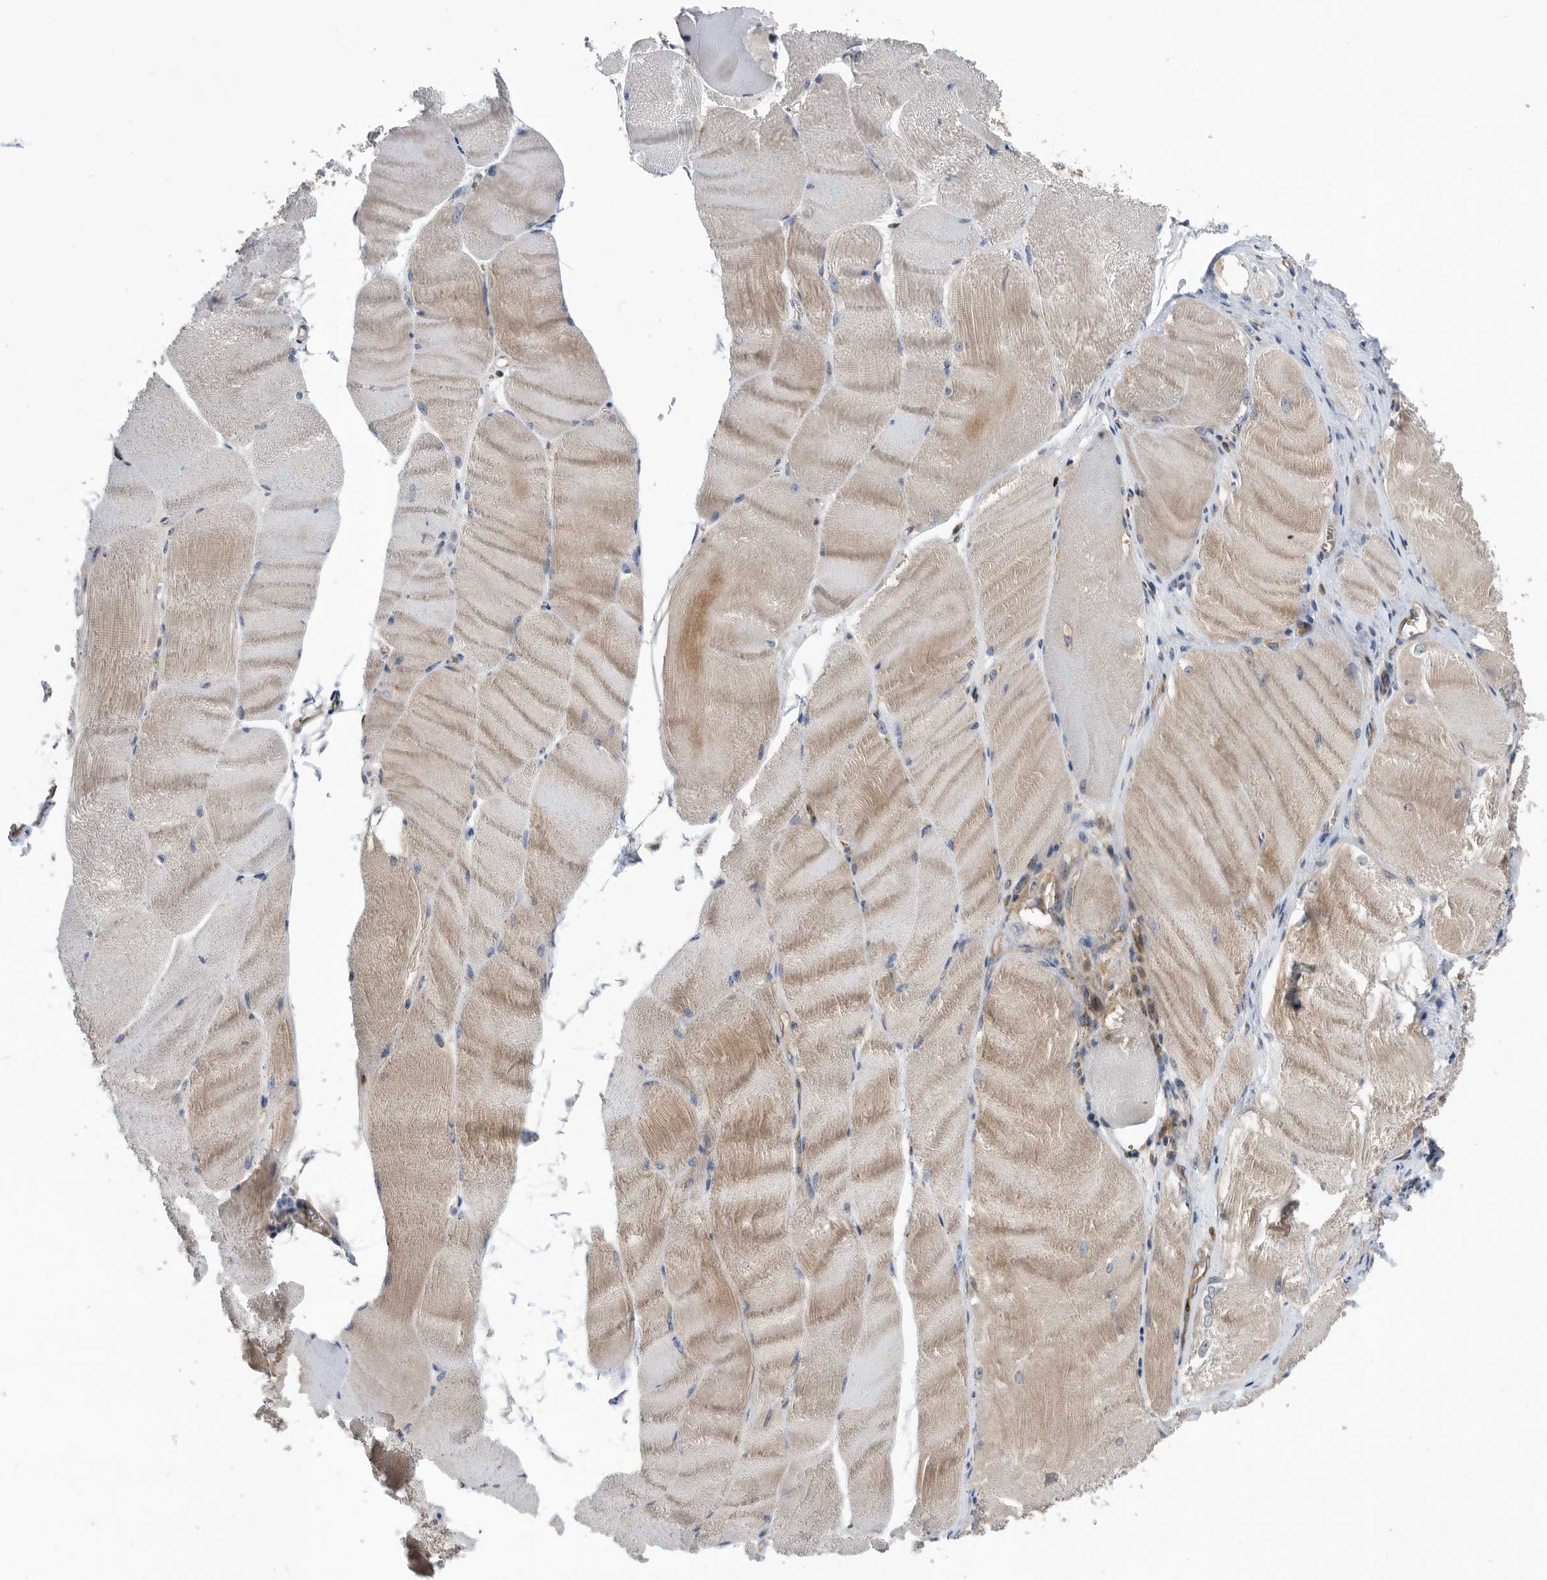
{"staining": {"intensity": "weak", "quantity": "25%-75%", "location": "cytoplasmic/membranous"}, "tissue": "skeletal muscle", "cell_type": "Myocytes", "image_type": "normal", "snomed": [{"axis": "morphology", "description": "Normal tissue, NOS"}, {"axis": "morphology", "description": "Basal cell carcinoma"}, {"axis": "topography", "description": "Skeletal muscle"}], "caption": "A high-resolution image shows immunohistochemistry (IHC) staining of unremarkable skeletal muscle, which exhibits weak cytoplasmic/membranous staining in approximately 25%-75% of myocytes.", "gene": "ATAD2", "patient": {"sex": "female", "age": 64}}